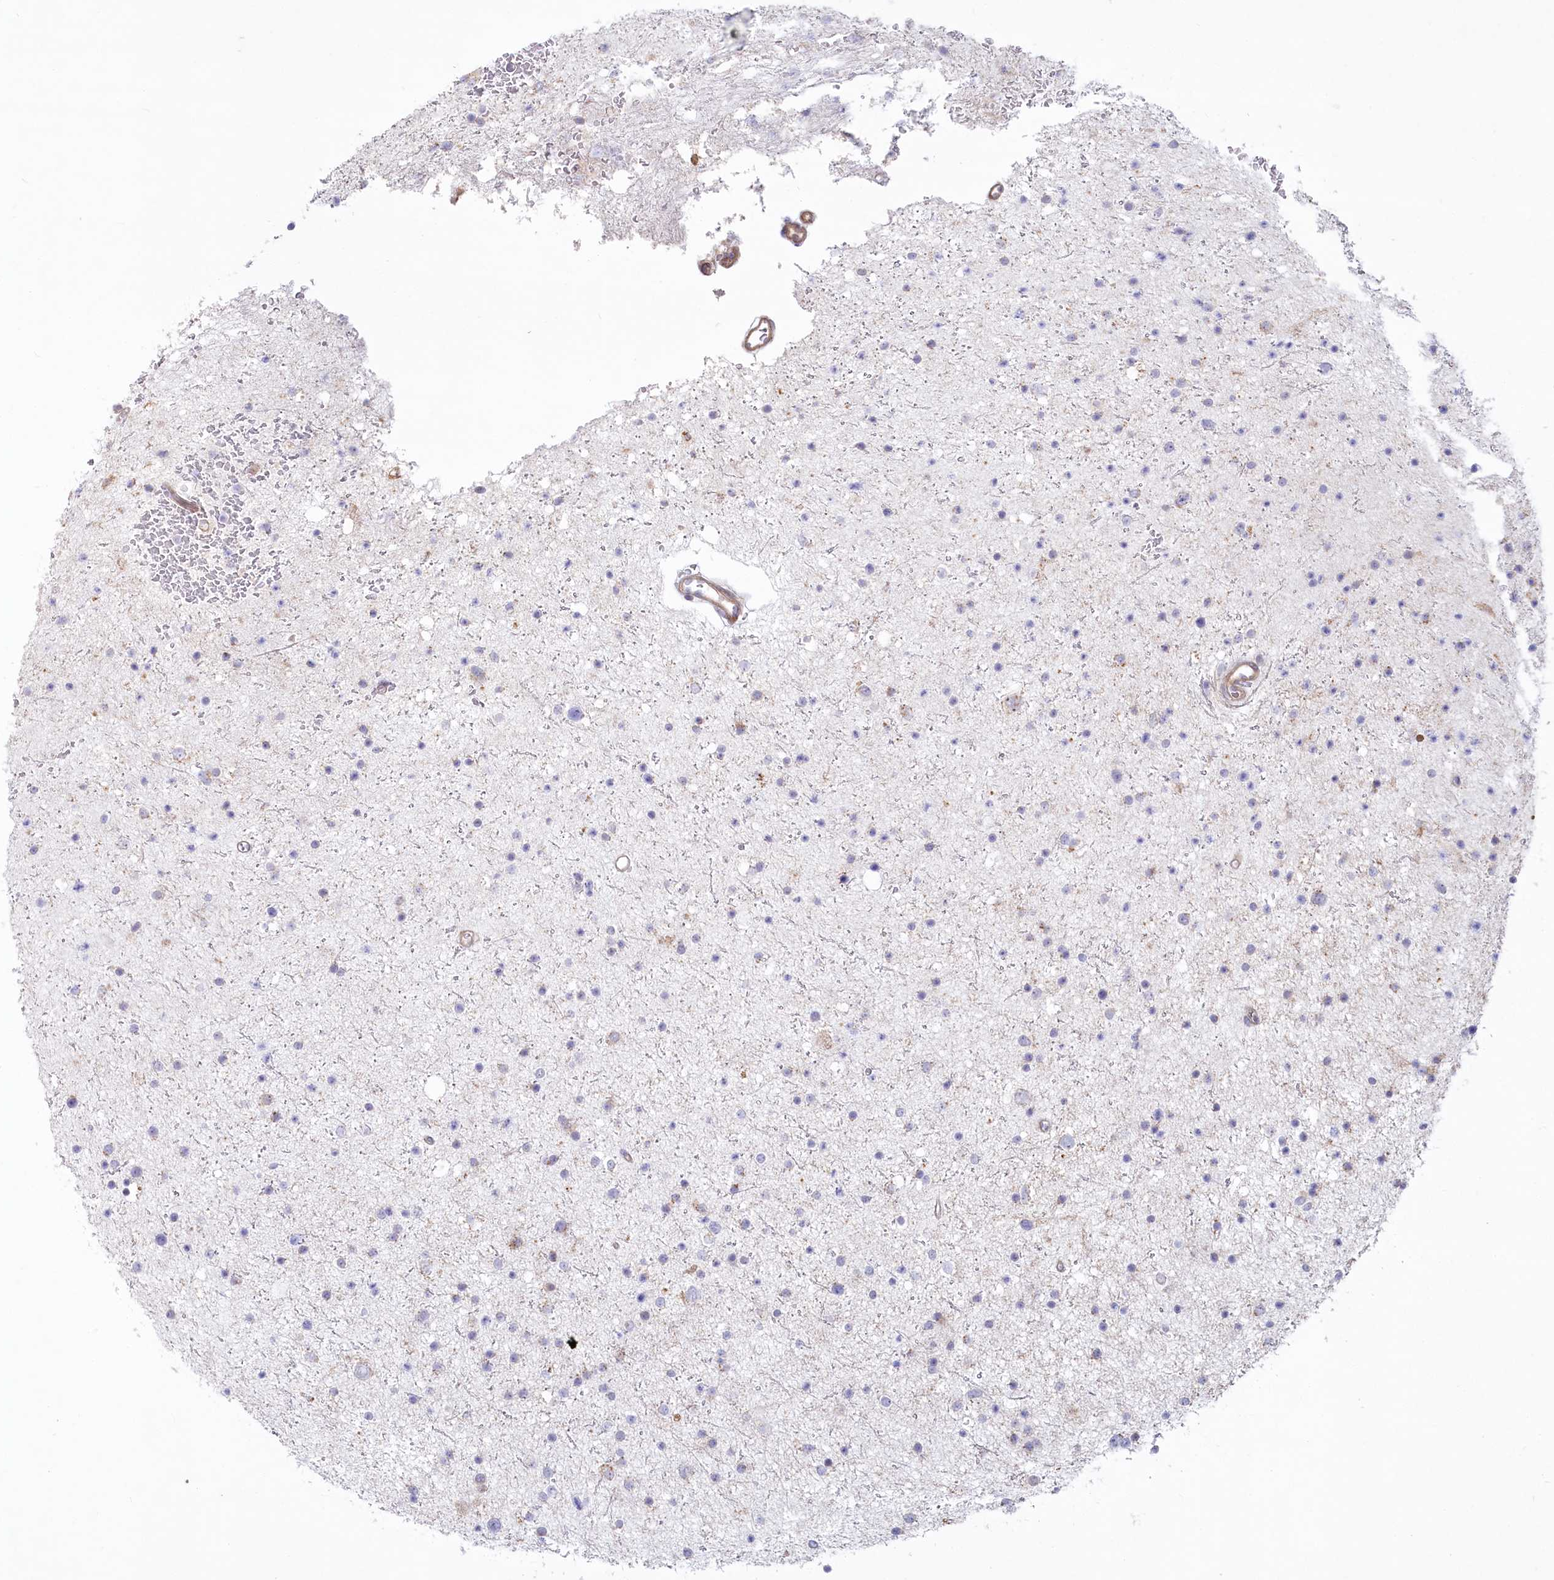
{"staining": {"intensity": "negative", "quantity": "none", "location": "none"}, "tissue": "glioma", "cell_type": "Tumor cells", "image_type": "cancer", "snomed": [{"axis": "morphology", "description": "Glioma, malignant, Low grade"}, {"axis": "topography", "description": "Brain"}], "caption": "High power microscopy histopathology image of an immunohistochemistry (IHC) photomicrograph of low-grade glioma (malignant), revealing no significant staining in tumor cells. (DAB immunohistochemistry (IHC) with hematoxylin counter stain).", "gene": "MTG1", "patient": {"sex": "female", "age": 37}}